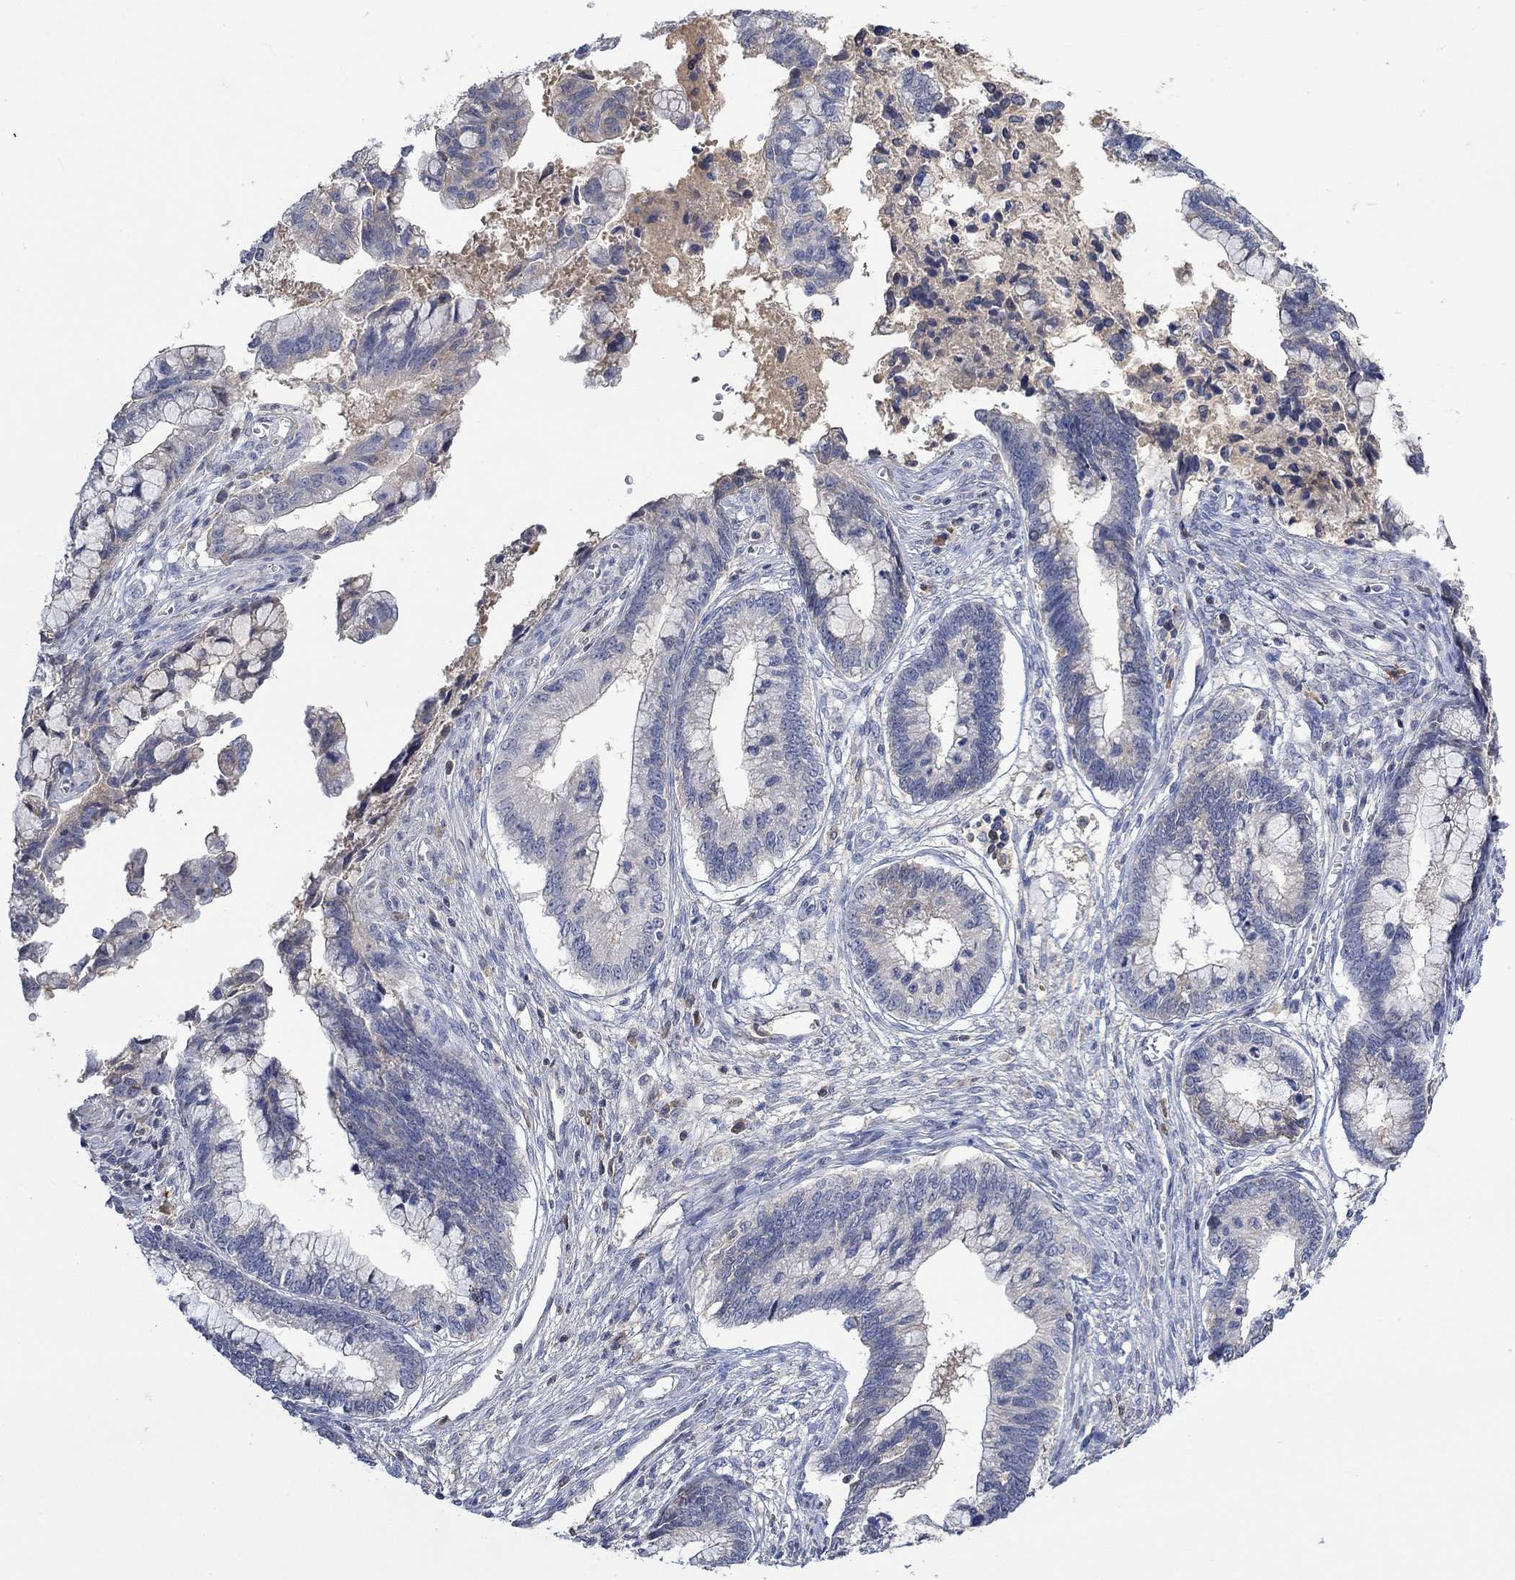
{"staining": {"intensity": "negative", "quantity": "none", "location": "none"}, "tissue": "cervical cancer", "cell_type": "Tumor cells", "image_type": "cancer", "snomed": [{"axis": "morphology", "description": "Adenocarcinoma, NOS"}, {"axis": "topography", "description": "Cervix"}], "caption": "Tumor cells are negative for protein expression in human cervical cancer.", "gene": "MSTN", "patient": {"sex": "female", "age": 44}}